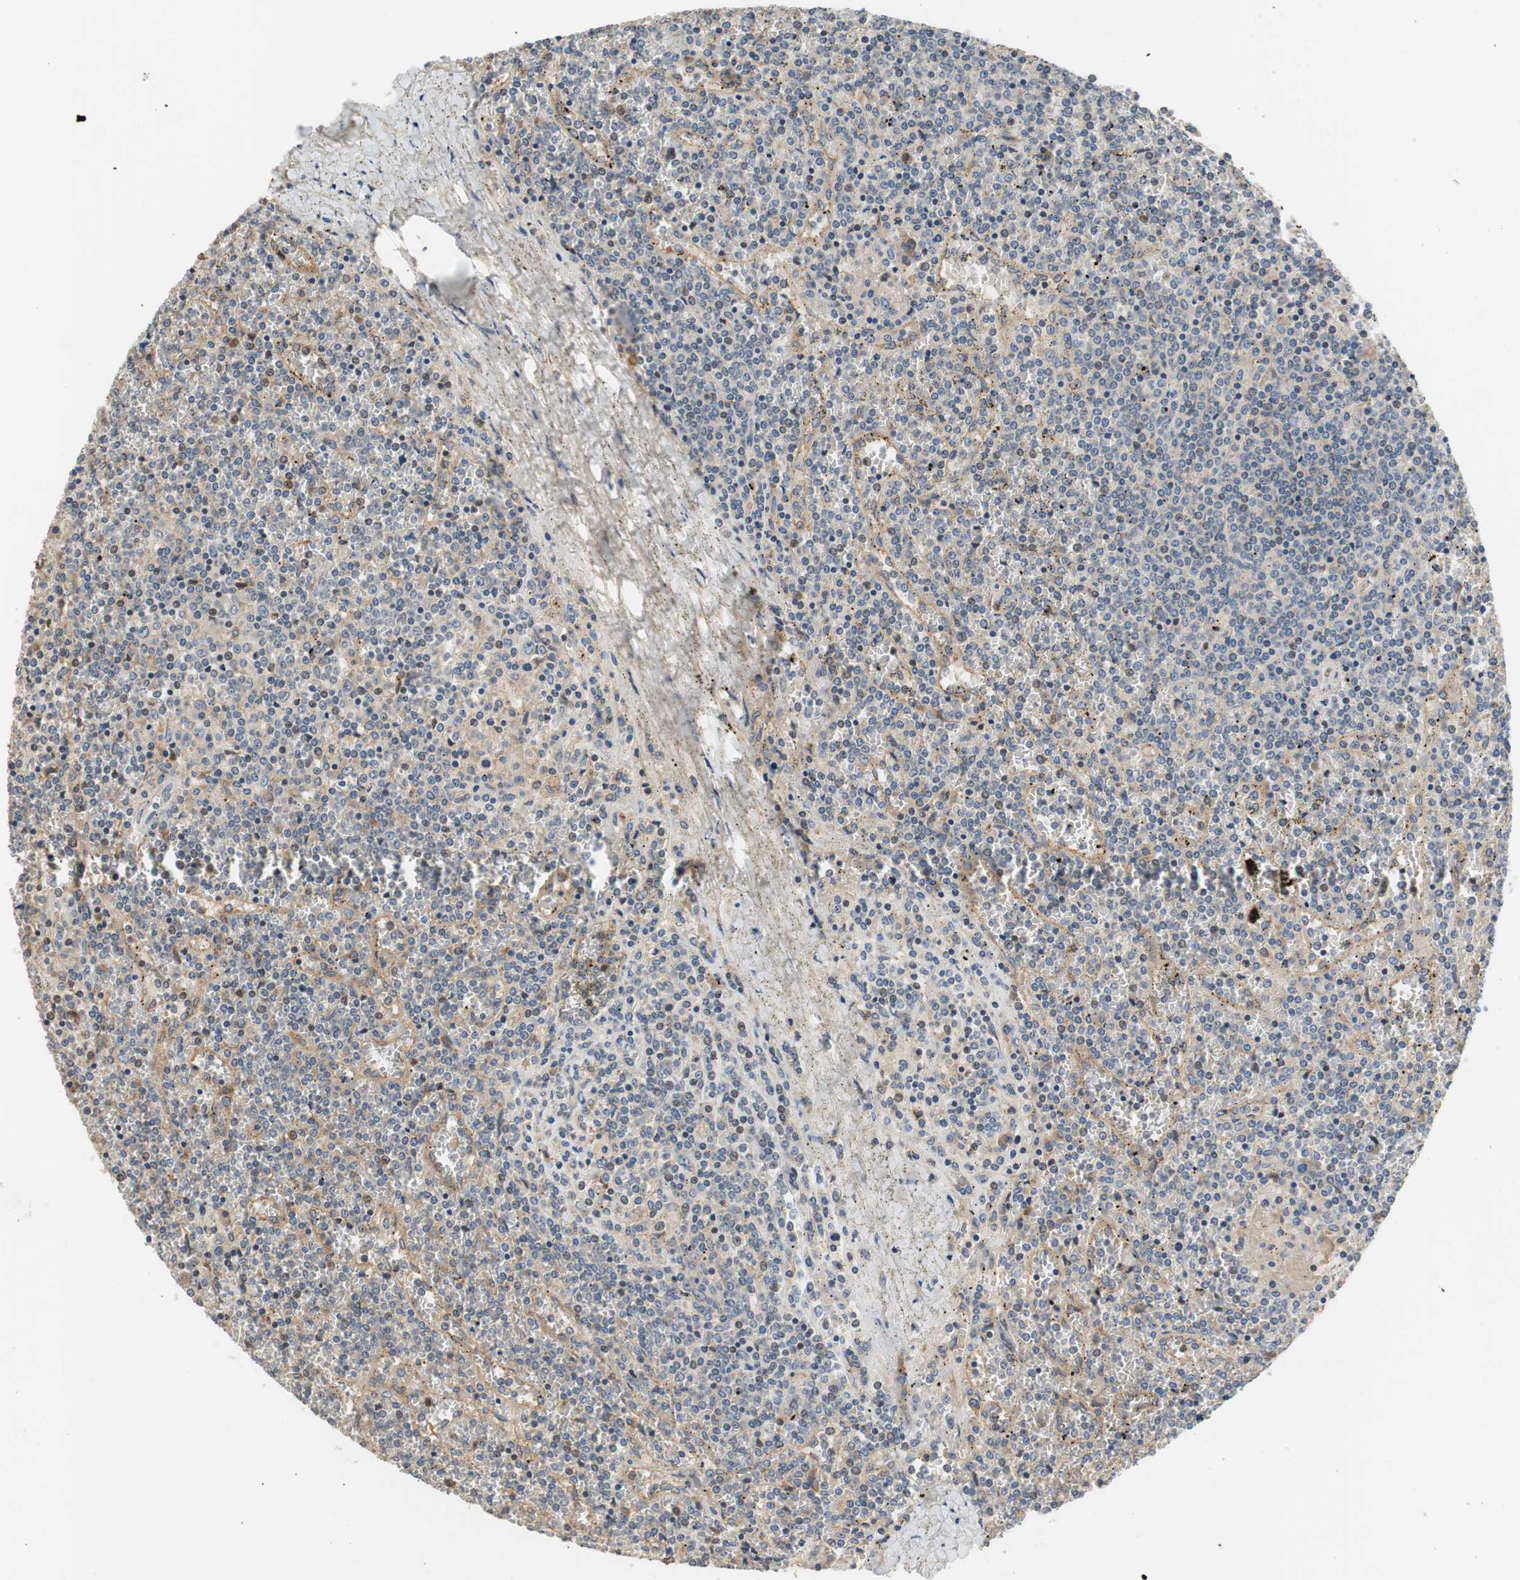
{"staining": {"intensity": "negative", "quantity": "none", "location": "none"}, "tissue": "lymphoma", "cell_type": "Tumor cells", "image_type": "cancer", "snomed": [{"axis": "morphology", "description": "Malignant lymphoma, non-Hodgkin's type, Low grade"}, {"axis": "topography", "description": "Spleen"}], "caption": "DAB immunohistochemical staining of human low-grade malignant lymphoma, non-Hodgkin's type displays no significant positivity in tumor cells.", "gene": "C4A", "patient": {"sex": "female", "age": 19}}